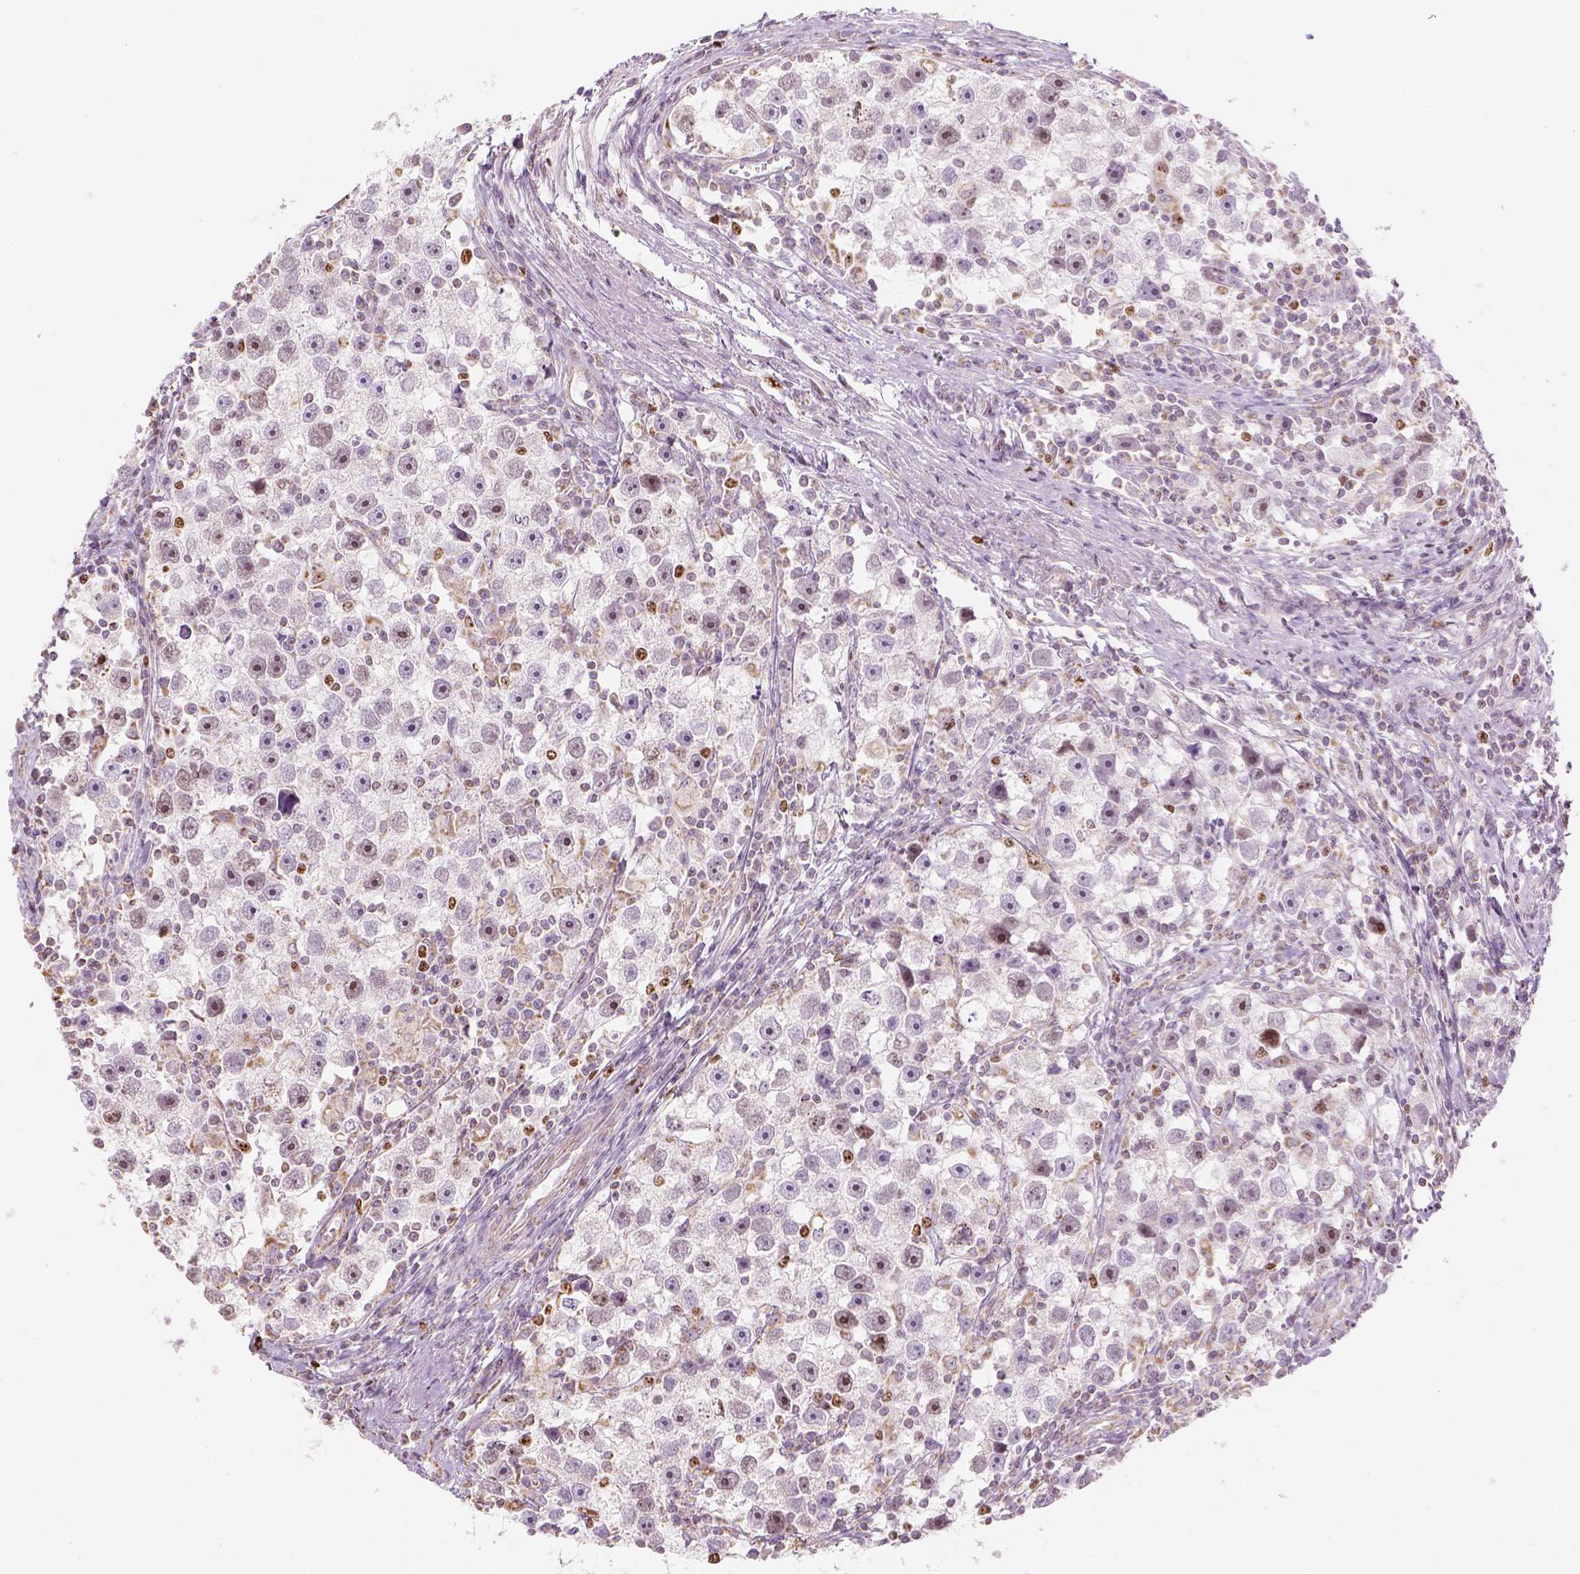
{"staining": {"intensity": "negative", "quantity": "none", "location": "none"}, "tissue": "testis cancer", "cell_type": "Tumor cells", "image_type": "cancer", "snomed": [{"axis": "morphology", "description": "Seminoma, NOS"}, {"axis": "topography", "description": "Testis"}], "caption": "The IHC histopathology image has no significant staining in tumor cells of testis cancer (seminoma) tissue. (DAB (3,3'-diaminobenzidine) immunohistochemistry (IHC), high magnification).", "gene": "LCA5", "patient": {"sex": "male", "age": 30}}